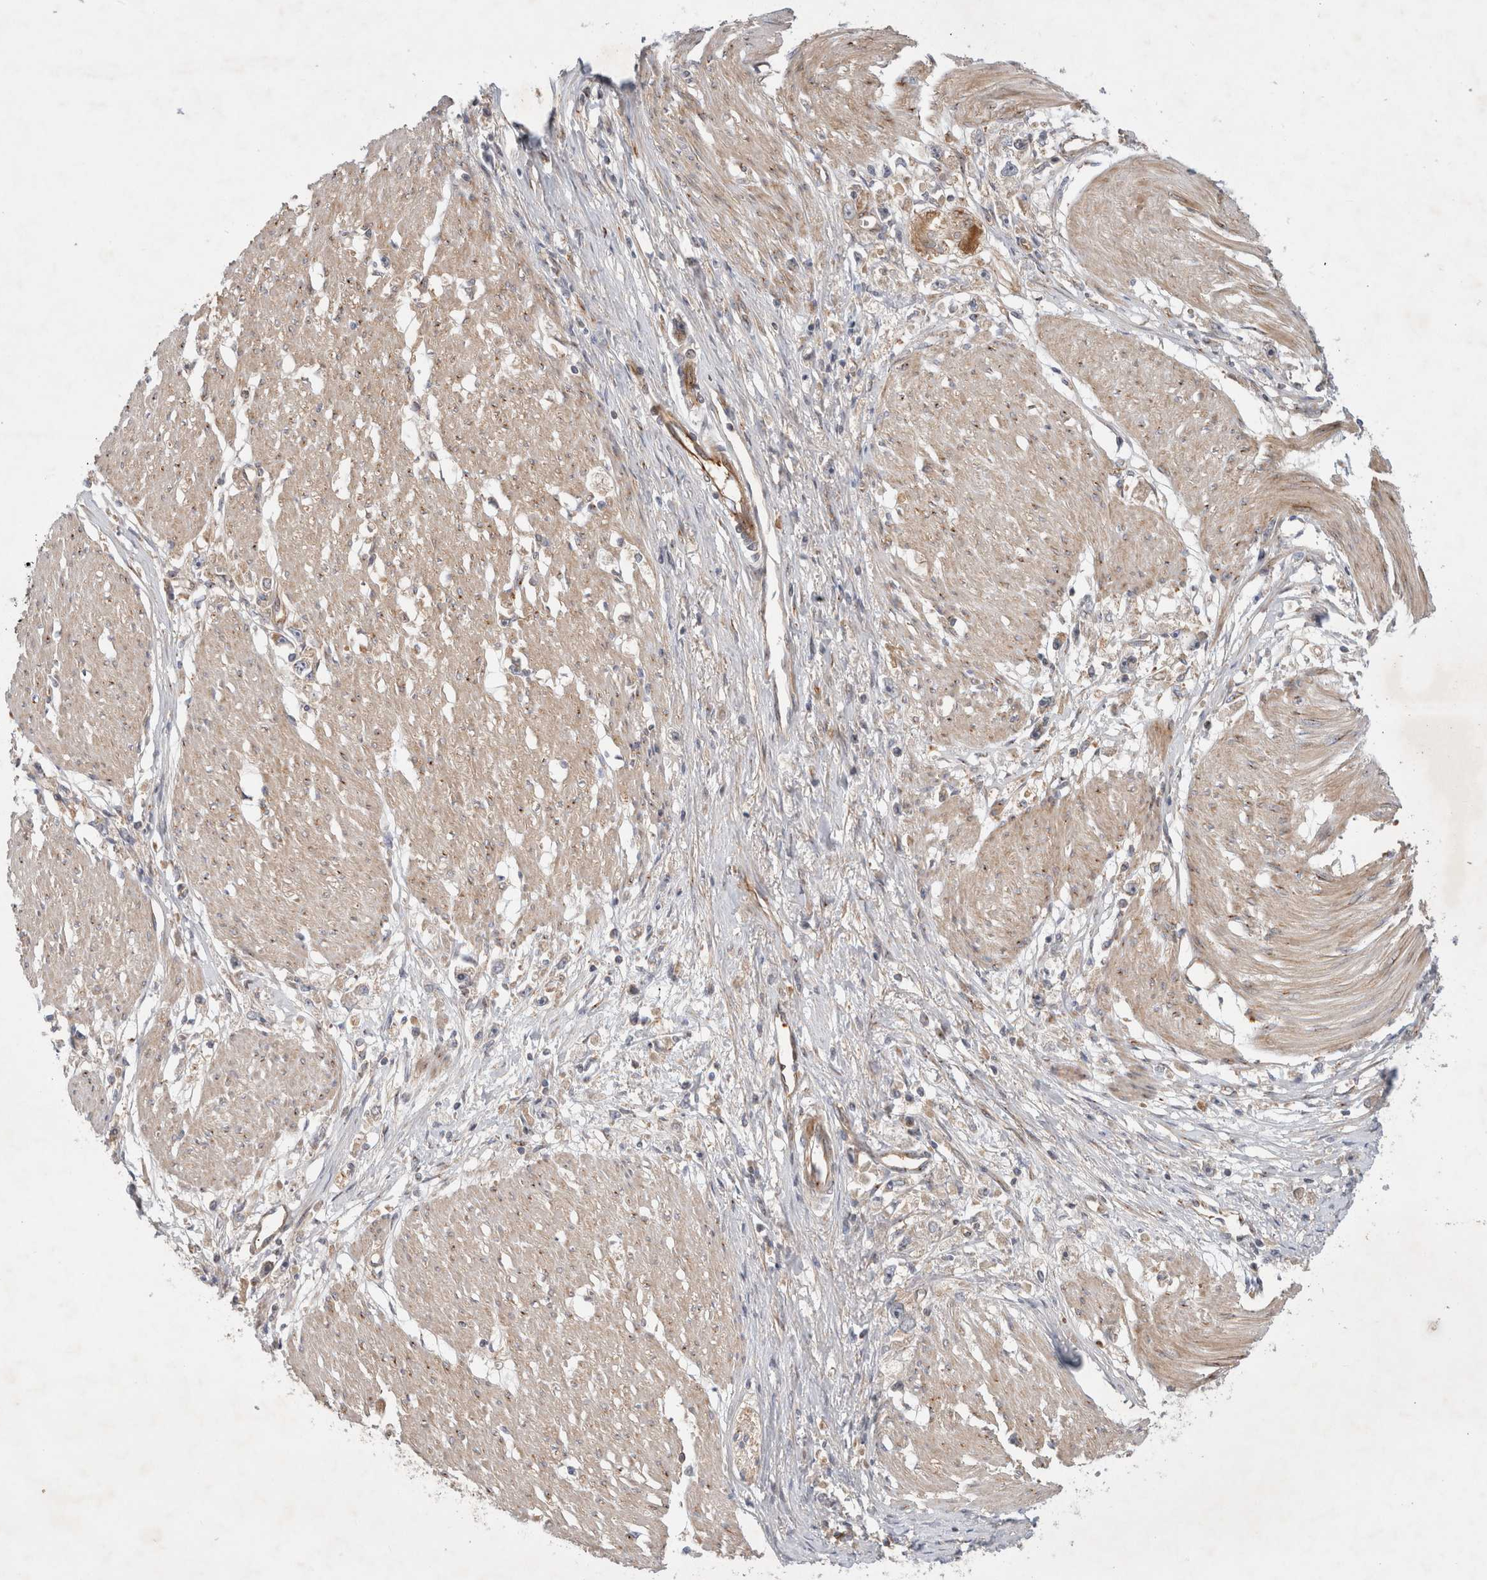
{"staining": {"intensity": "weak", "quantity": "25%-75%", "location": "cytoplasmic/membranous"}, "tissue": "stomach cancer", "cell_type": "Tumor cells", "image_type": "cancer", "snomed": [{"axis": "morphology", "description": "Adenocarcinoma, NOS"}, {"axis": "topography", "description": "Stomach"}], "caption": "Immunohistochemistry (IHC) photomicrograph of neoplastic tissue: stomach adenocarcinoma stained using immunohistochemistry displays low levels of weak protein expression localized specifically in the cytoplasmic/membranous of tumor cells, appearing as a cytoplasmic/membranous brown color.", "gene": "GPR150", "patient": {"sex": "female", "age": 59}}